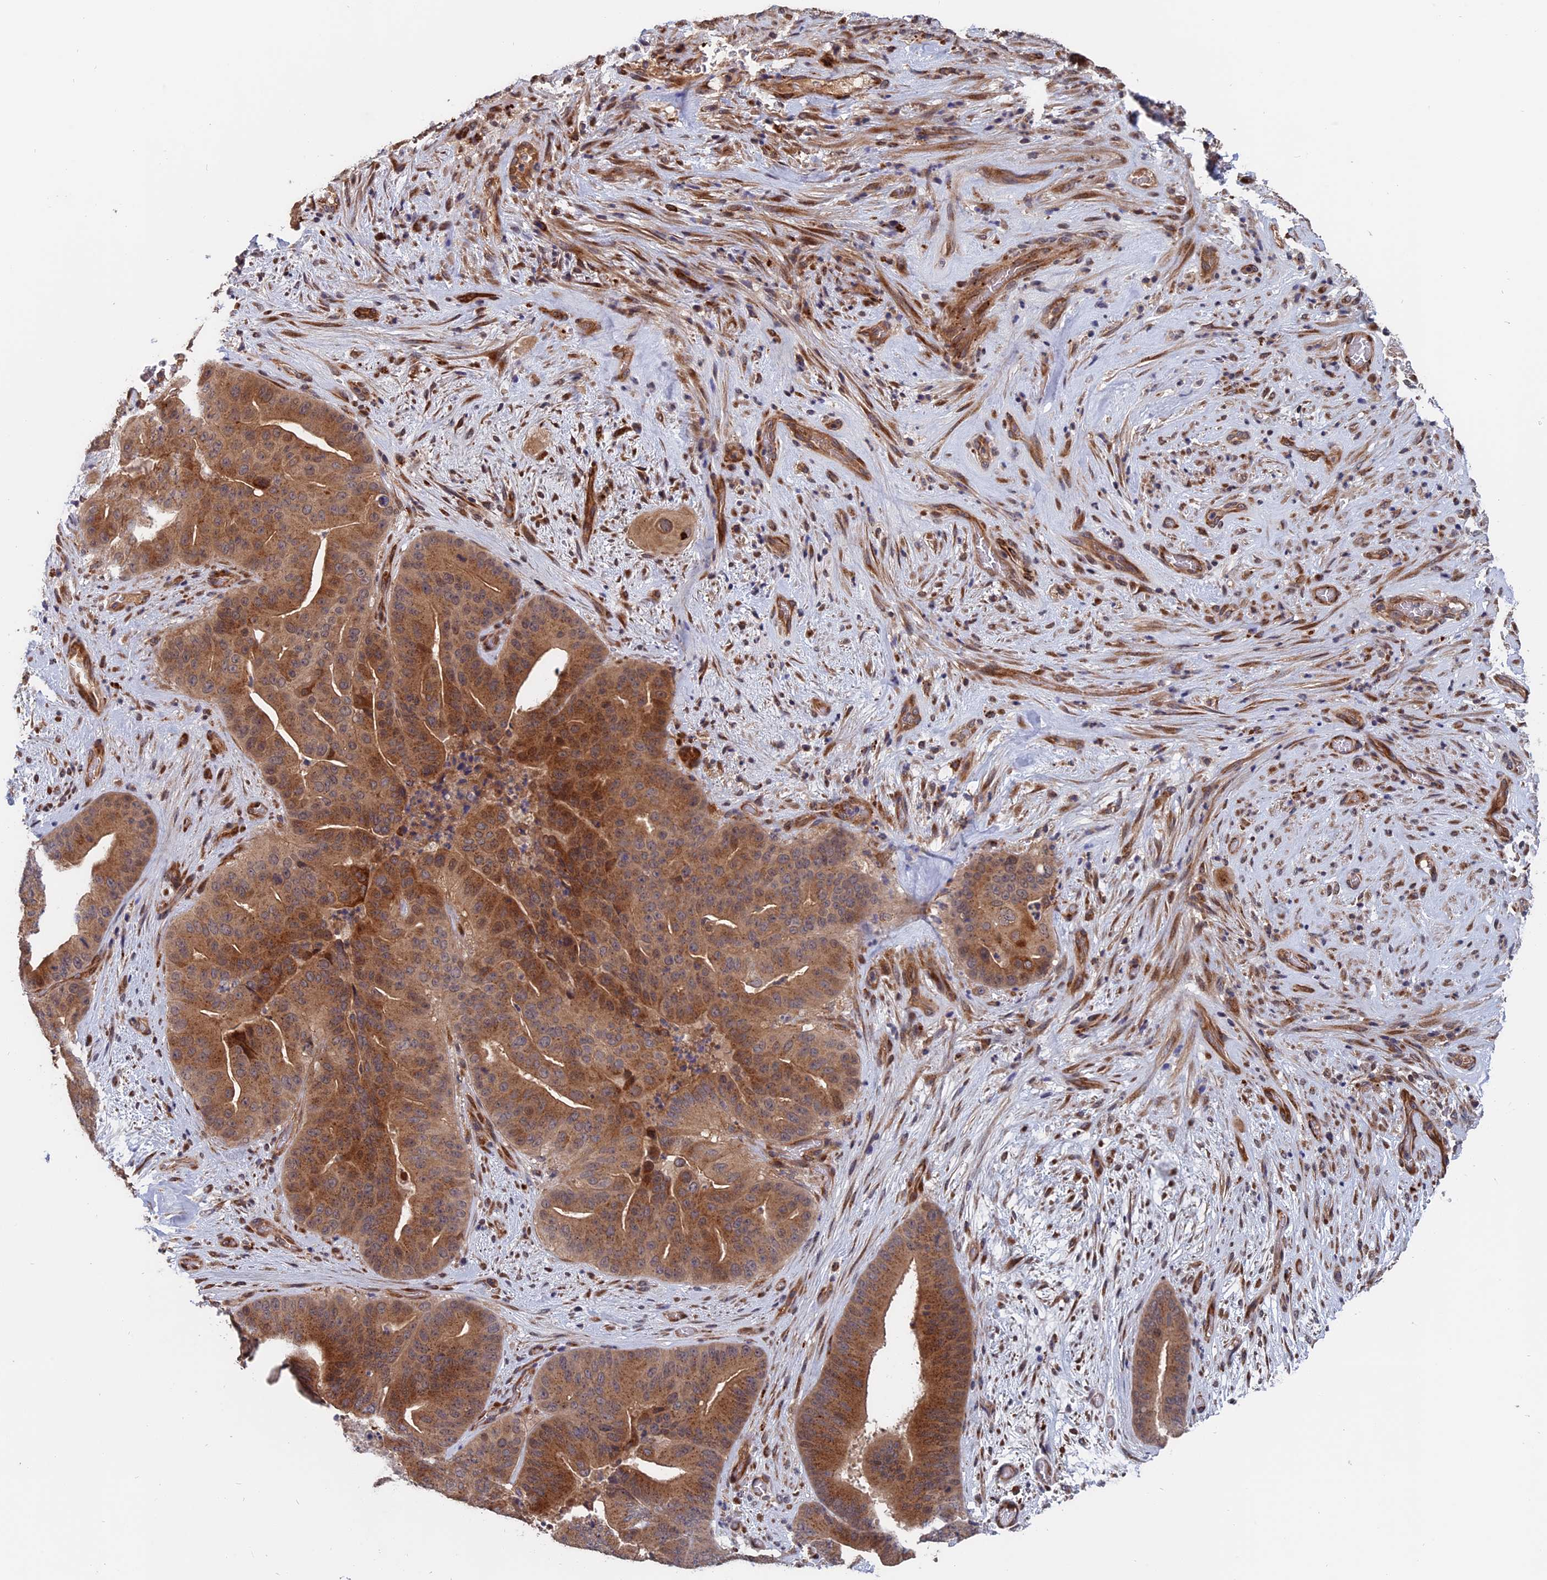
{"staining": {"intensity": "moderate", "quantity": ">75%", "location": "cytoplasmic/membranous"}, "tissue": "pancreatic cancer", "cell_type": "Tumor cells", "image_type": "cancer", "snomed": [{"axis": "morphology", "description": "Adenocarcinoma, NOS"}, {"axis": "topography", "description": "Pancreas"}], "caption": "Moderate cytoplasmic/membranous staining is present in approximately >75% of tumor cells in adenocarcinoma (pancreatic). The protein is stained brown, and the nuclei are stained in blue (DAB (3,3'-diaminobenzidine) IHC with brightfield microscopy, high magnification).", "gene": "TRAPPC2L", "patient": {"sex": "female", "age": 77}}